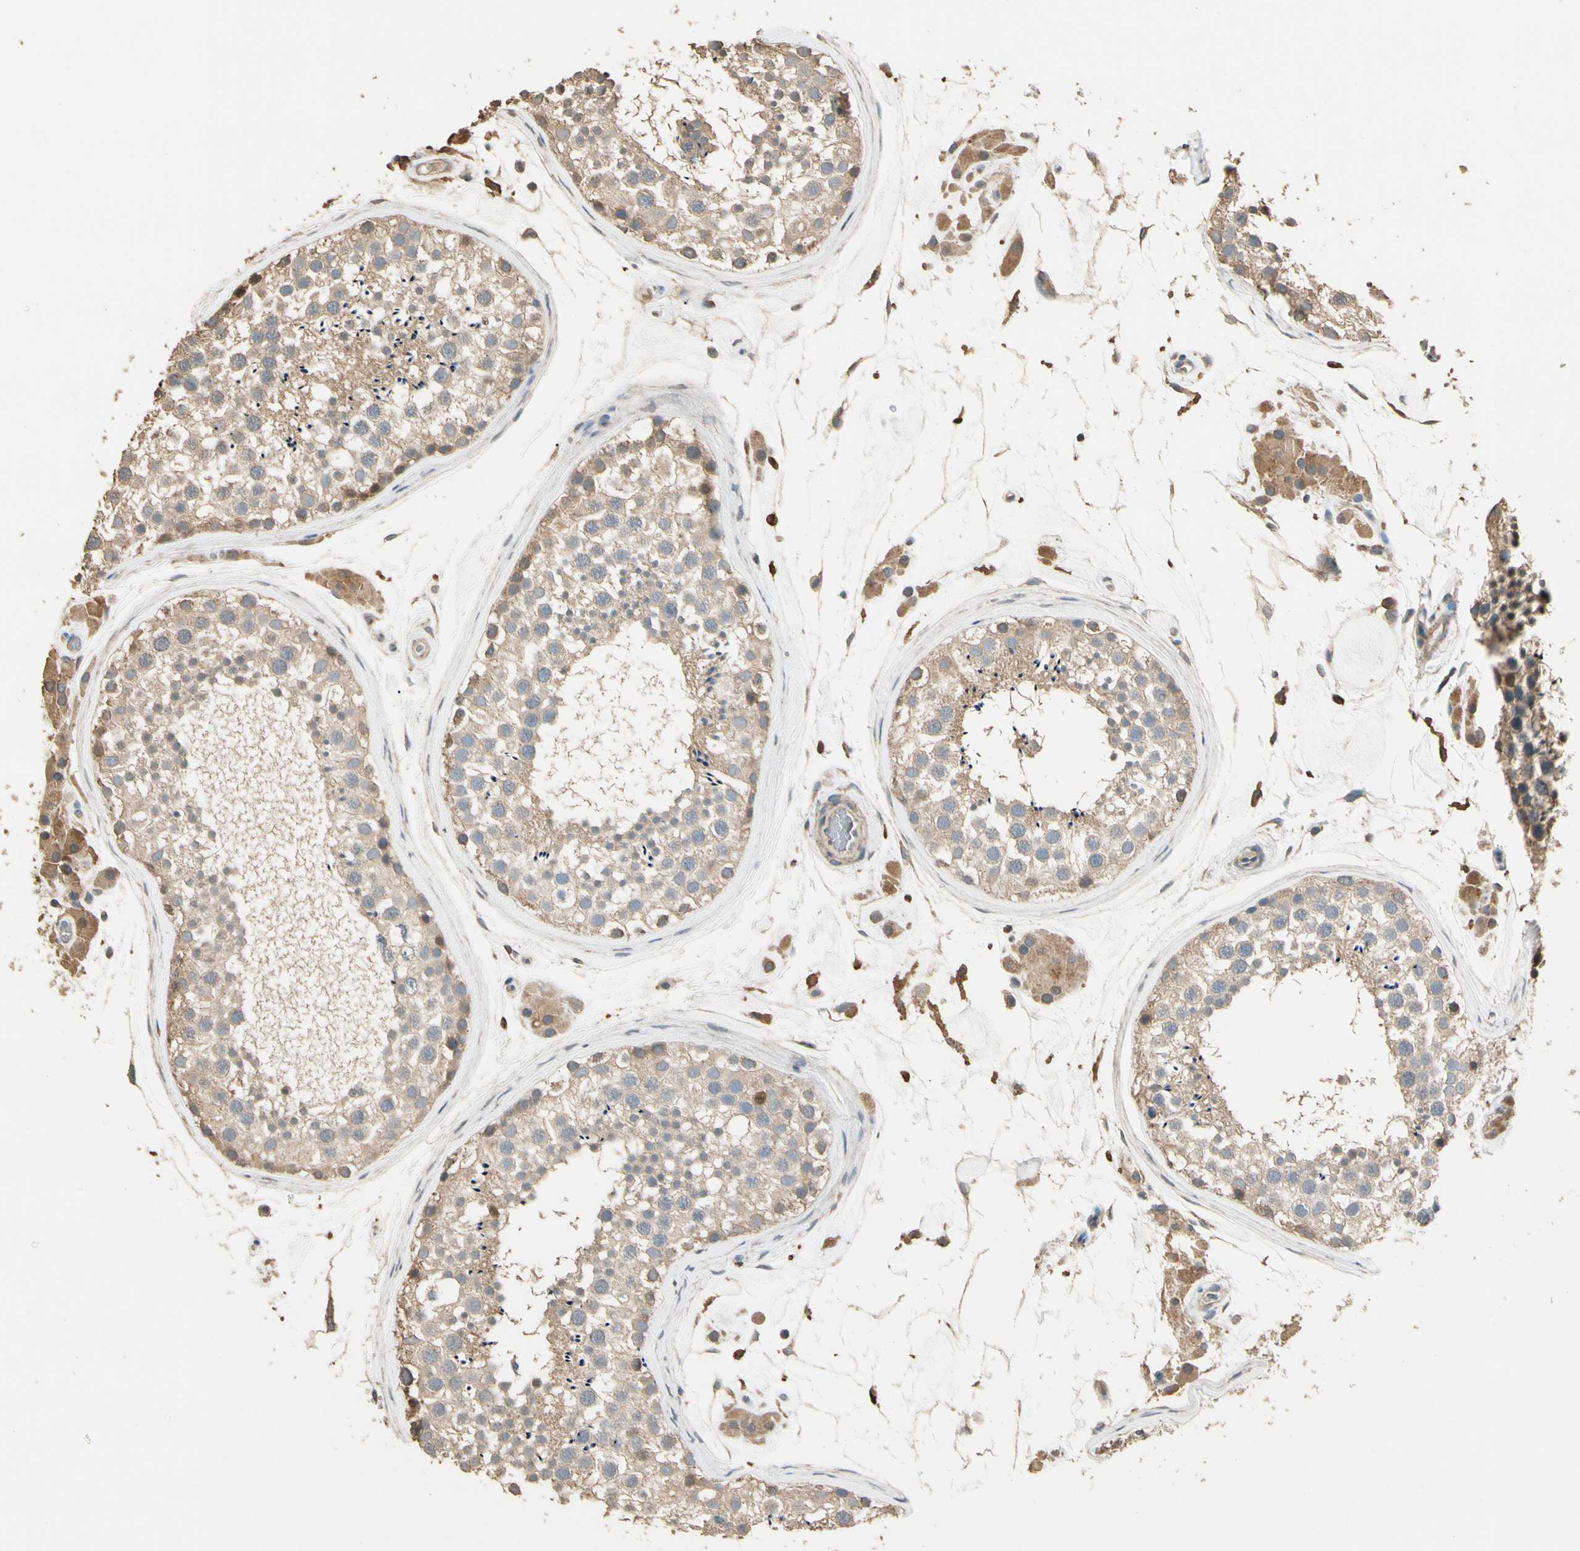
{"staining": {"intensity": "weak", "quantity": ">75%", "location": "cytoplasmic/membranous"}, "tissue": "testis", "cell_type": "Cells in seminiferous ducts", "image_type": "normal", "snomed": [{"axis": "morphology", "description": "Normal tissue, NOS"}, {"axis": "topography", "description": "Testis"}], "caption": "A photomicrograph of human testis stained for a protein displays weak cytoplasmic/membranous brown staining in cells in seminiferous ducts. (brown staining indicates protein expression, while blue staining denotes nuclei).", "gene": "CDH6", "patient": {"sex": "male", "age": 46}}